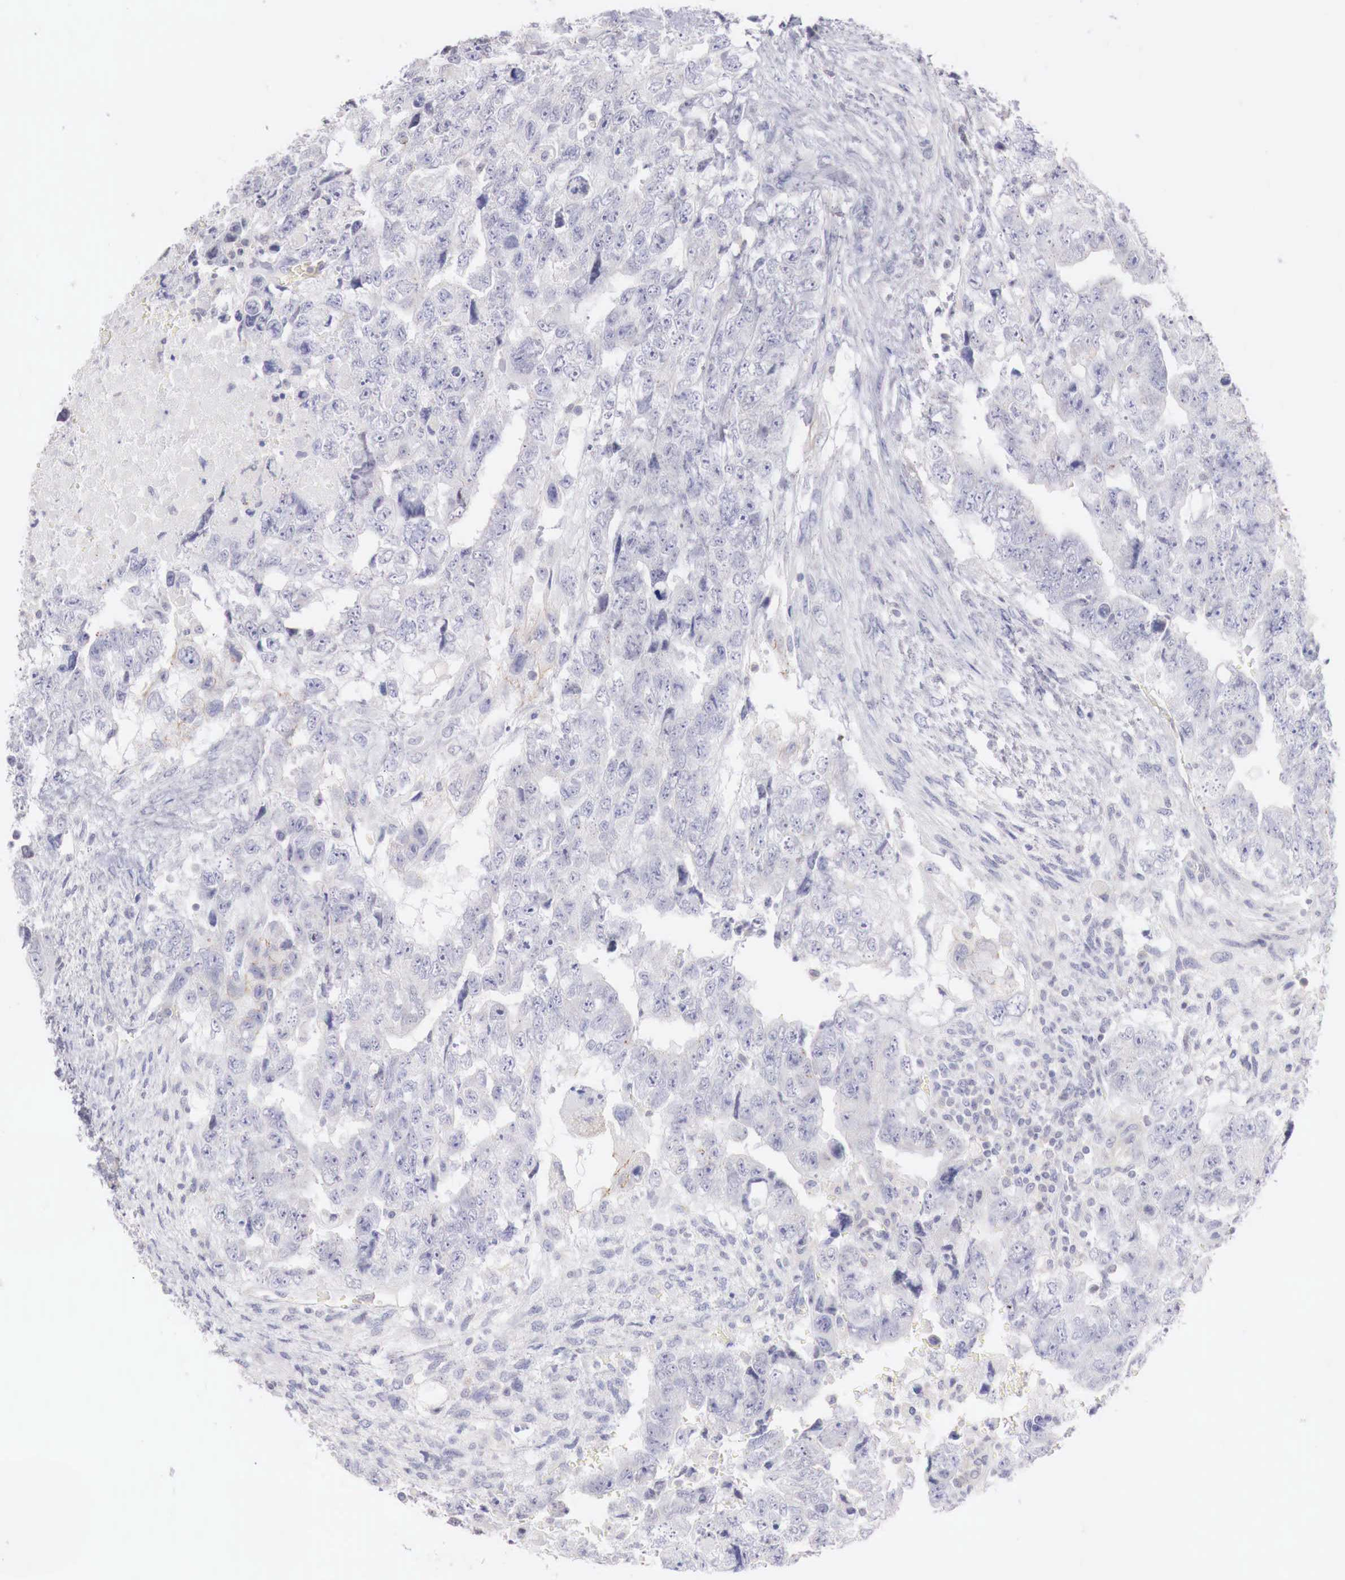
{"staining": {"intensity": "negative", "quantity": "none", "location": "none"}, "tissue": "testis cancer", "cell_type": "Tumor cells", "image_type": "cancer", "snomed": [{"axis": "morphology", "description": "Carcinoma, Embryonal, NOS"}, {"axis": "topography", "description": "Testis"}], "caption": "High magnification brightfield microscopy of testis cancer stained with DAB (brown) and counterstained with hematoxylin (blue): tumor cells show no significant staining.", "gene": "TRIM13", "patient": {"sex": "male", "age": 36}}